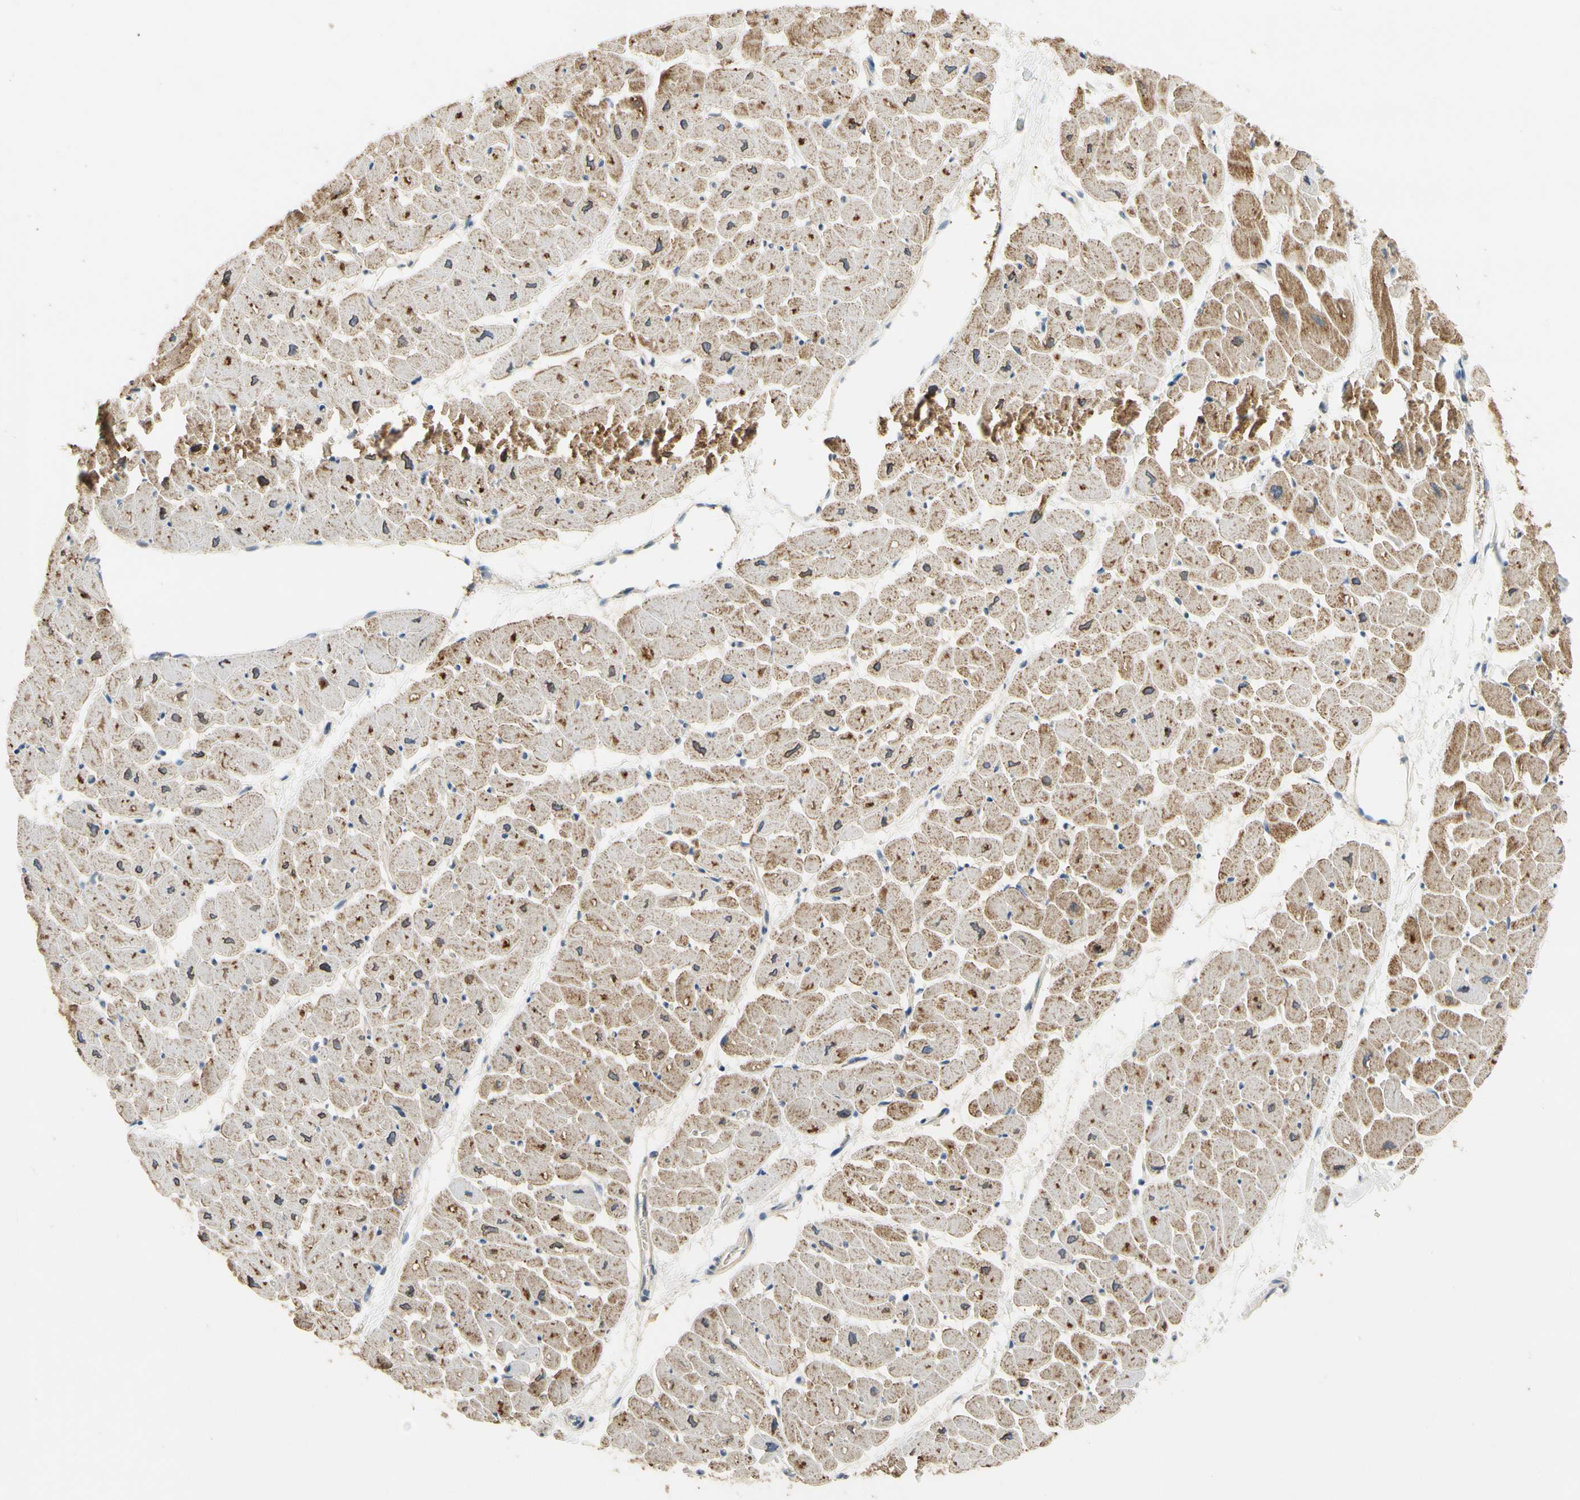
{"staining": {"intensity": "strong", "quantity": ">75%", "location": "cytoplasmic/membranous"}, "tissue": "heart muscle", "cell_type": "Cardiomyocytes", "image_type": "normal", "snomed": [{"axis": "morphology", "description": "Normal tissue, NOS"}, {"axis": "topography", "description": "Heart"}], "caption": "The image shows a brown stain indicating the presence of a protein in the cytoplasmic/membranous of cardiomyocytes in heart muscle. Using DAB (brown) and hematoxylin (blue) stains, captured at high magnification using brightfield microscopy.", "gene": "KLHDC8B", "patient": {"sex": "male", "age": 45}}